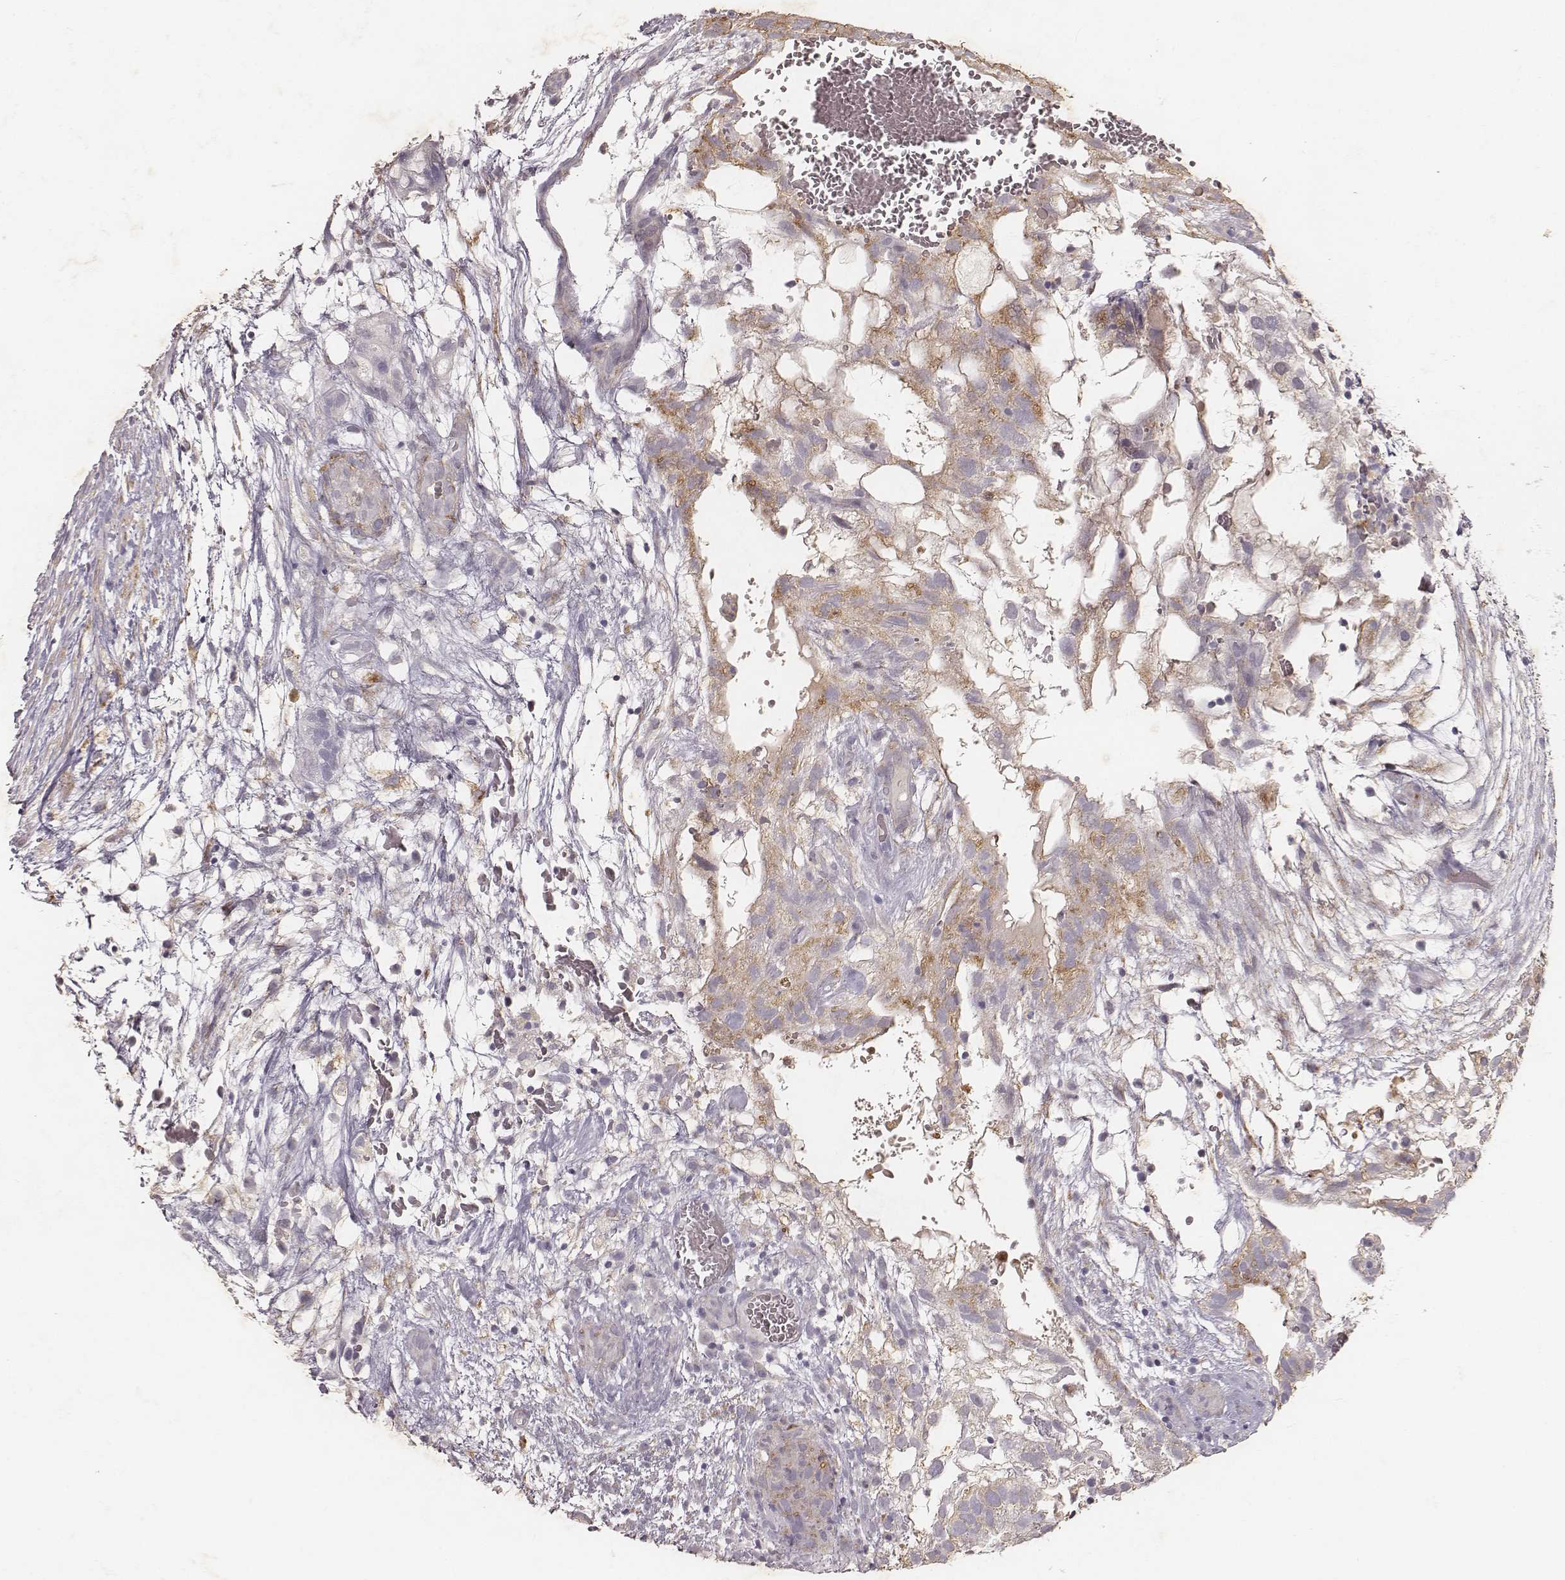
{"staining": {"intensity": "negative", "quantity": "none", "location": "none"}, "tissue": "testis cancer", "cell_type": "Tumor cells", "image_type": "cancer", "snomed": [{"axis": "morphology", "description": "Normal tissue, NOS"}, {"axis": "morphology", "description": "Carcinoma, Embryonal, NOS"}, {"axis": "topography", "description": "Testis"}], "caption": "Immunohistochemistry histopathology image of testis embryonal carcinoma stained for a protein (brown), which demonstrates no expression in tumor cells.", "gene": "MADCAM1", "patient": {"sex": "male", "age": 32}}